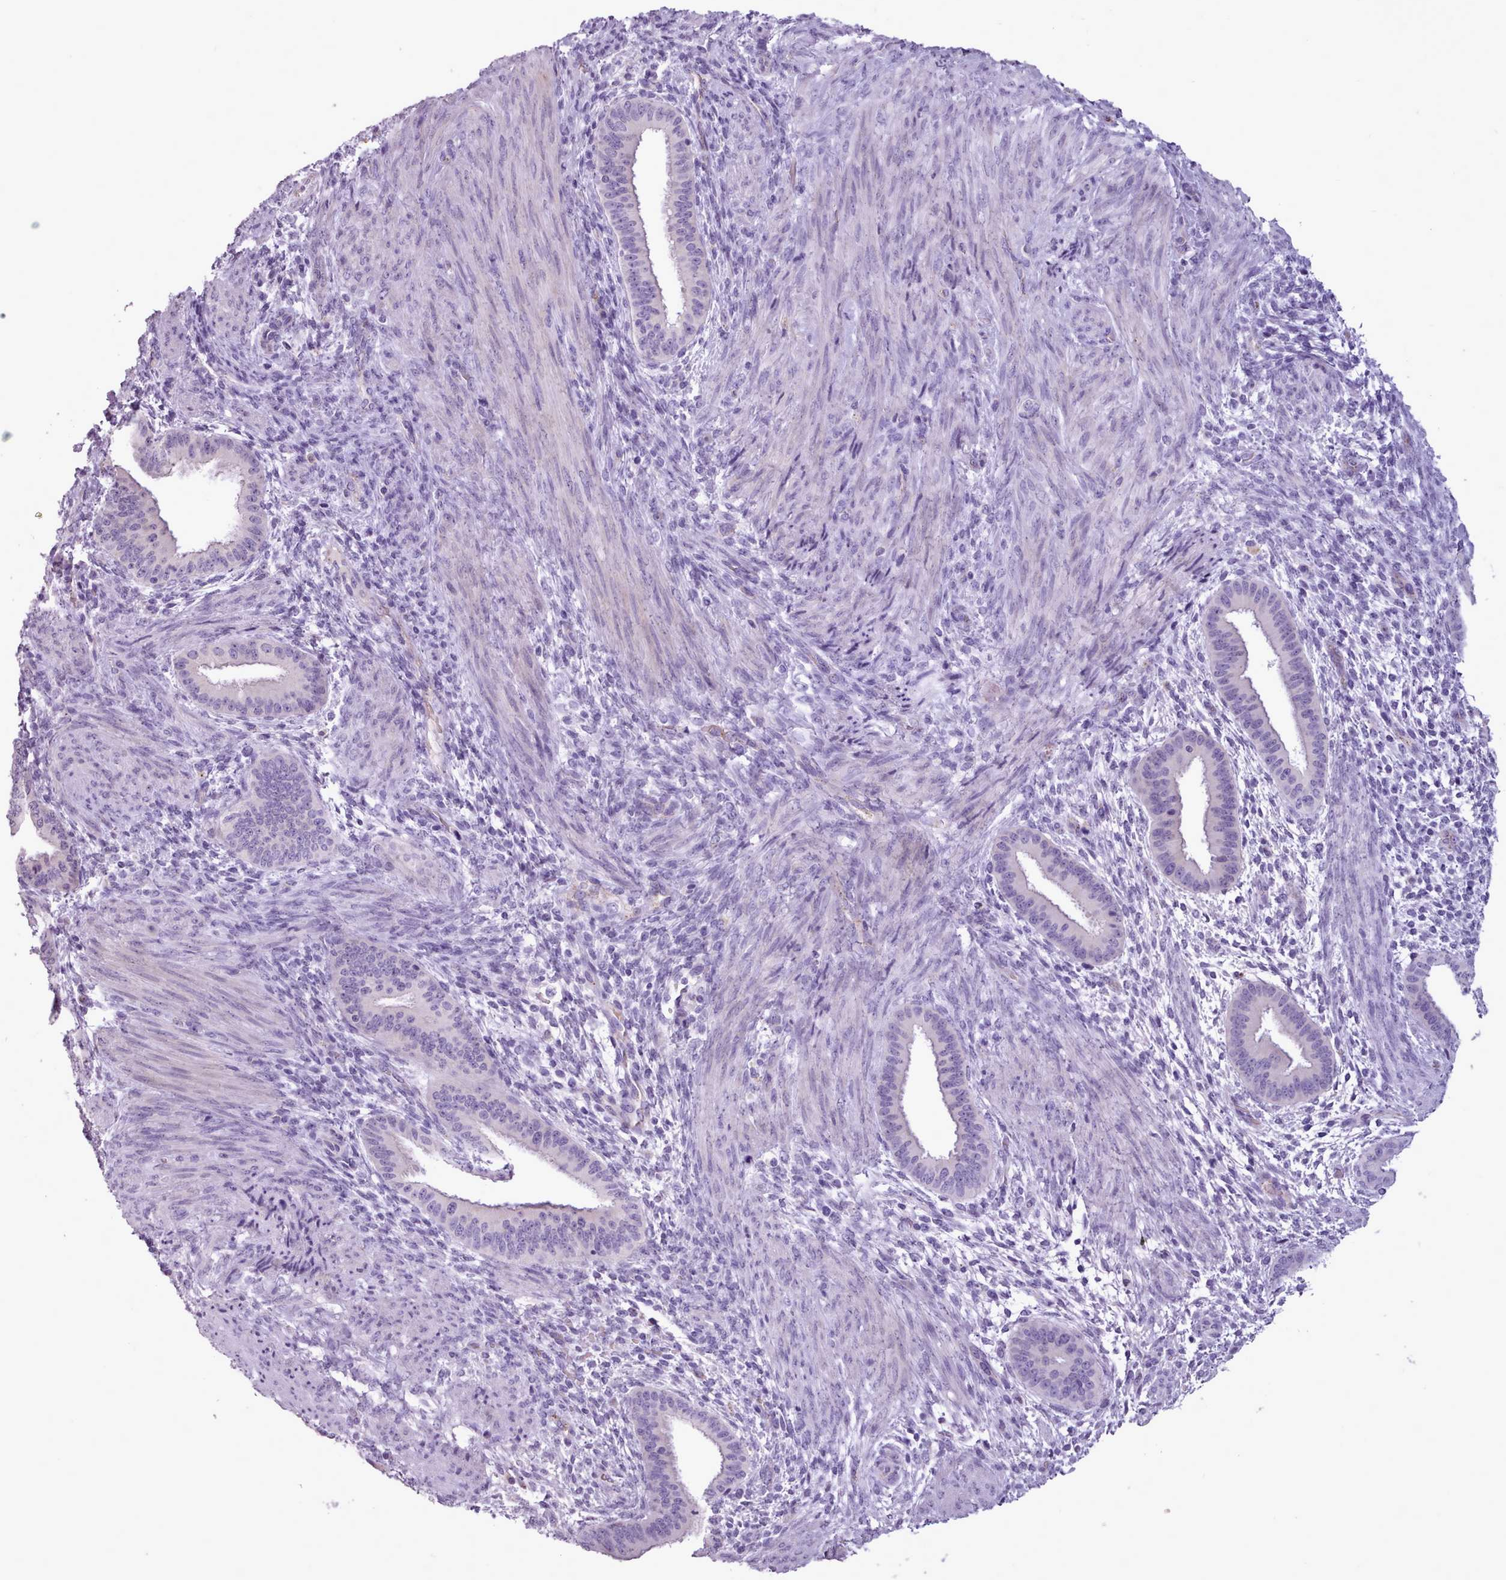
{"staining": {"intensity": "negative", "quantity": "none", "location": "none"}, "tissue": "endometrium", "cell_type": "Cells in endometrial stroma", "image_type": "normal", "snomed": [{"axis": "morphology", "description": "Normal tissue, NOS"}, {"axis": "topography", "description": "Endometrium"}], "caption": "Cells in endometrial stroma show no significant positivity in normal endometrium.", "gene": "ATRAID", "patient": {"sex": "female", "age": 36}}